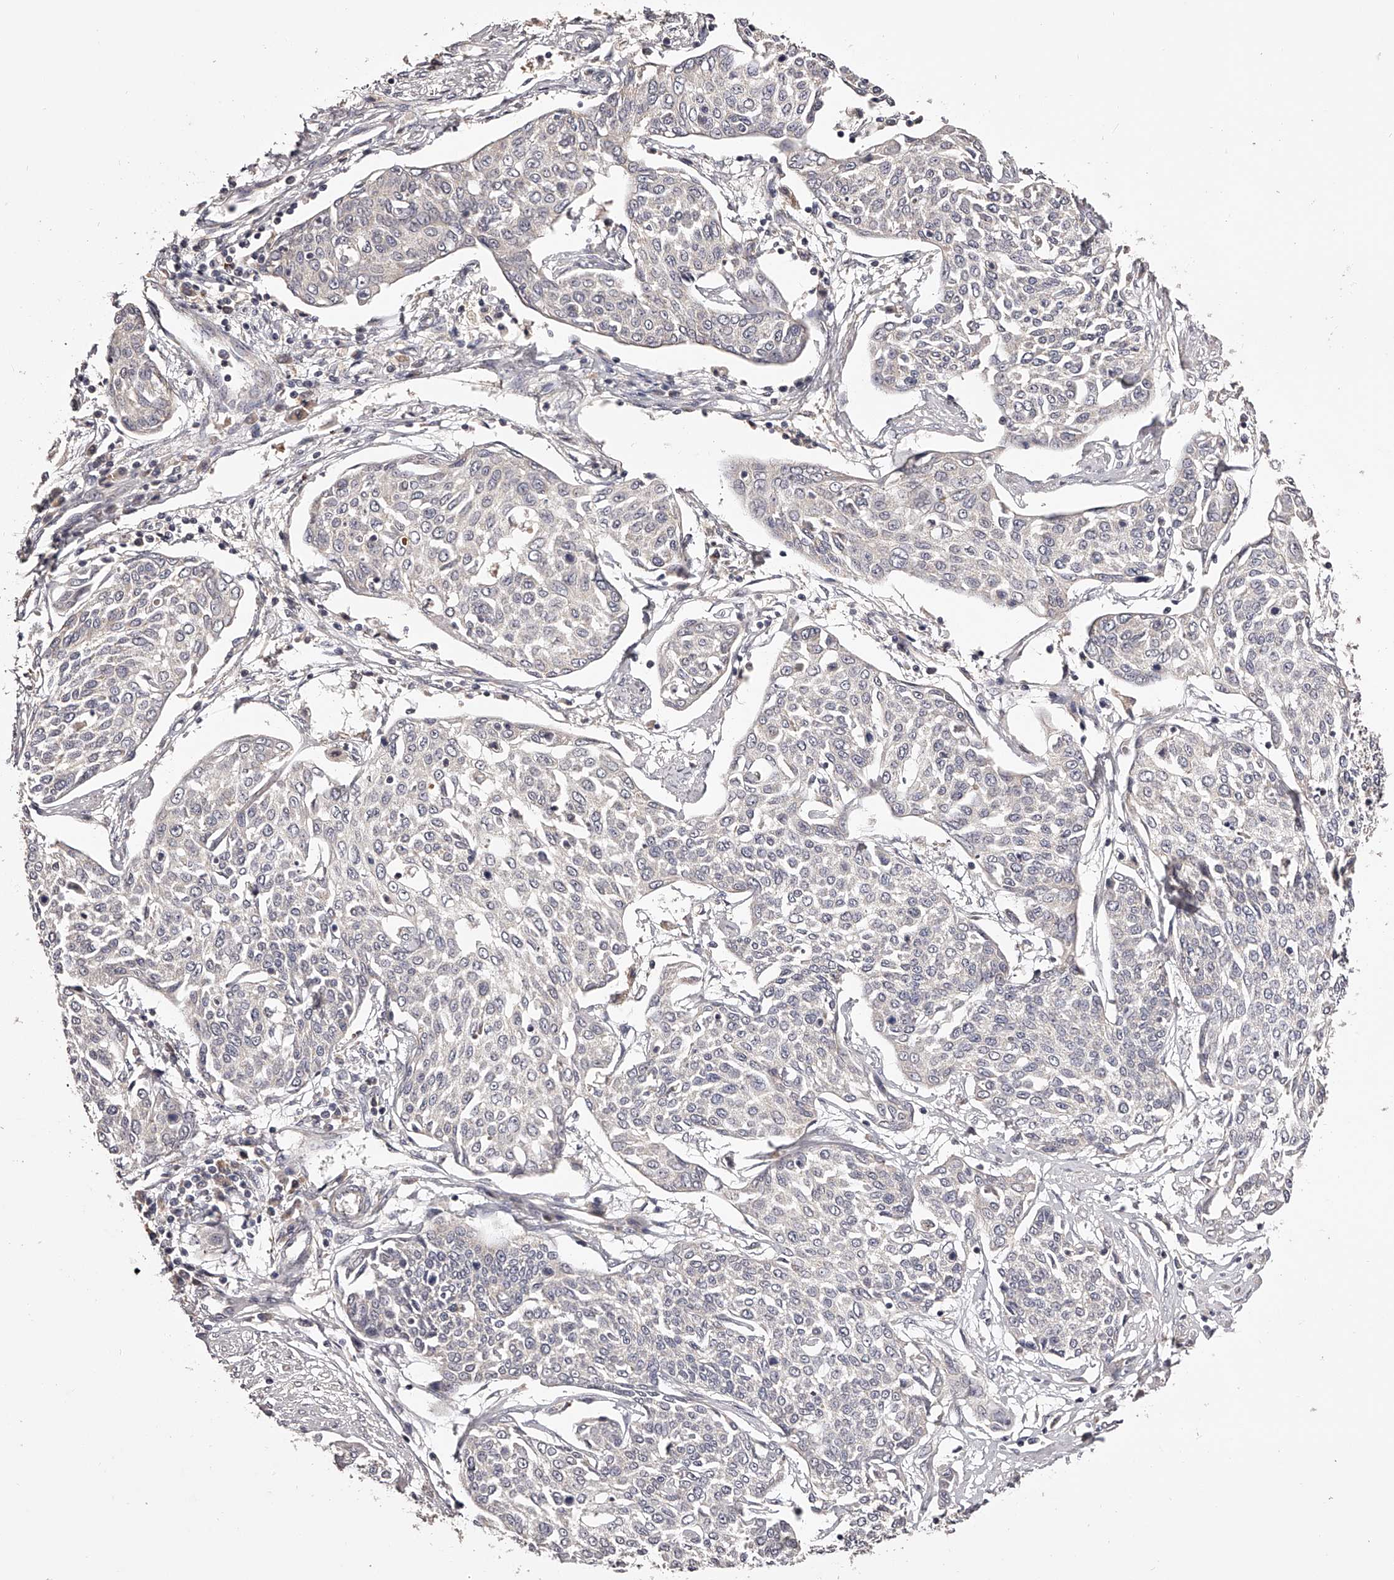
{"staining": {"intensity": "negative", "quantity": "none", "location": "none"}, "tissue": "cervical cancer", "cell_type": "Tumor cells", "image_type": "cancer", "snomed": [{"axis": "morphology", "description": "Squamous cell carcinoma, NOS"}, {"axis": "topography", "description": "Cervix"}], "caption": "A micrograph of human cervical squamous cell carcinoma is negative for staining in tumor cells.", "gene": "ODF2L", "patient": {"sex": "female", "age": 34}}